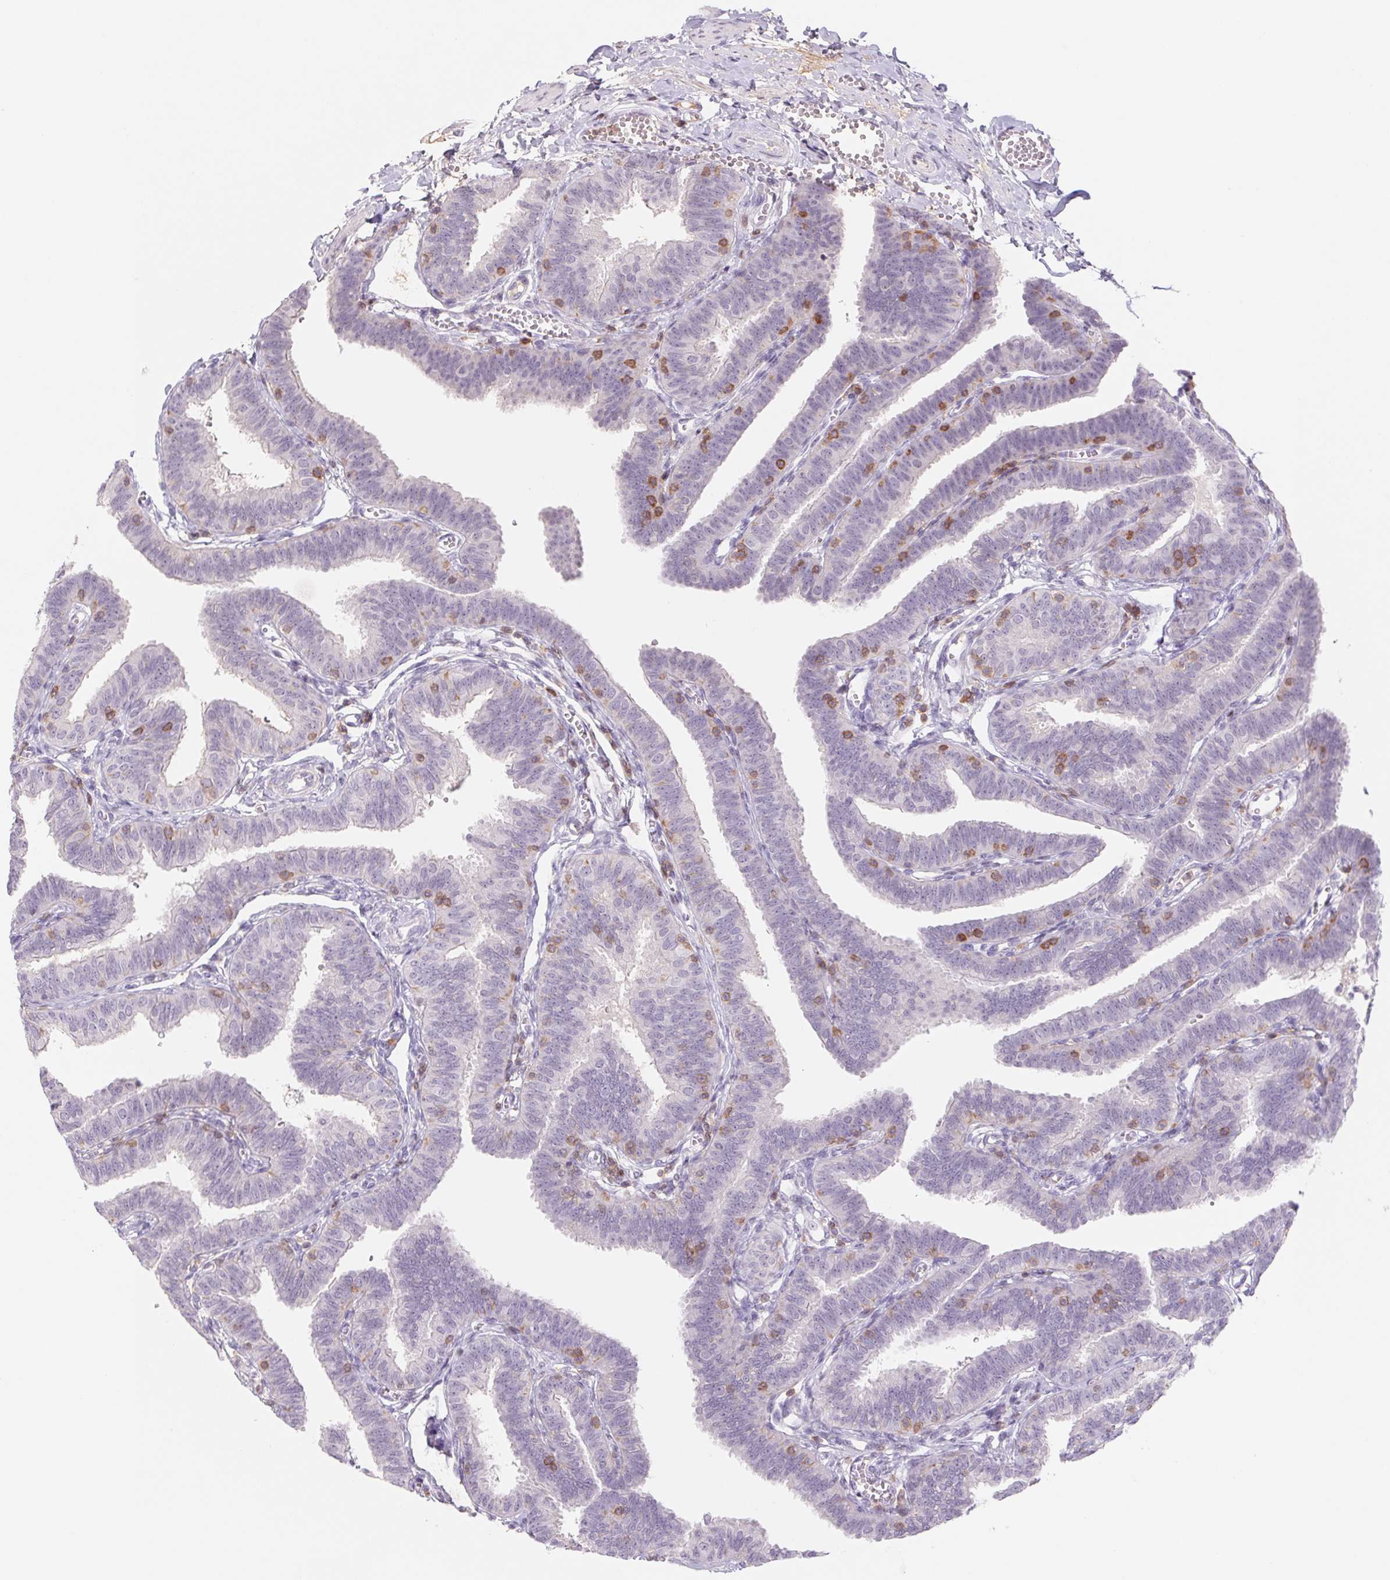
{"staining": {"intensity": "negative", "quantity": "none", "location": "none"}, "tissue": "fallopian tube", "cell_type": "Glandular cells", "image_type": "normal", "snomed": [{"axis": "morphology", "description": "Normal tissue, NOS"}, {"axis": "topography", "description": "Fallopian tube"}], "caption": "This photomicrograph is of benign fallopian tube stained with immunohistochemistry to label a protein in brown with the nuclei are counter-stained blue. There is no positivity in glandular cells.", "gene": "KIF26A", "patient": {"sex": "female", "age": 25}}